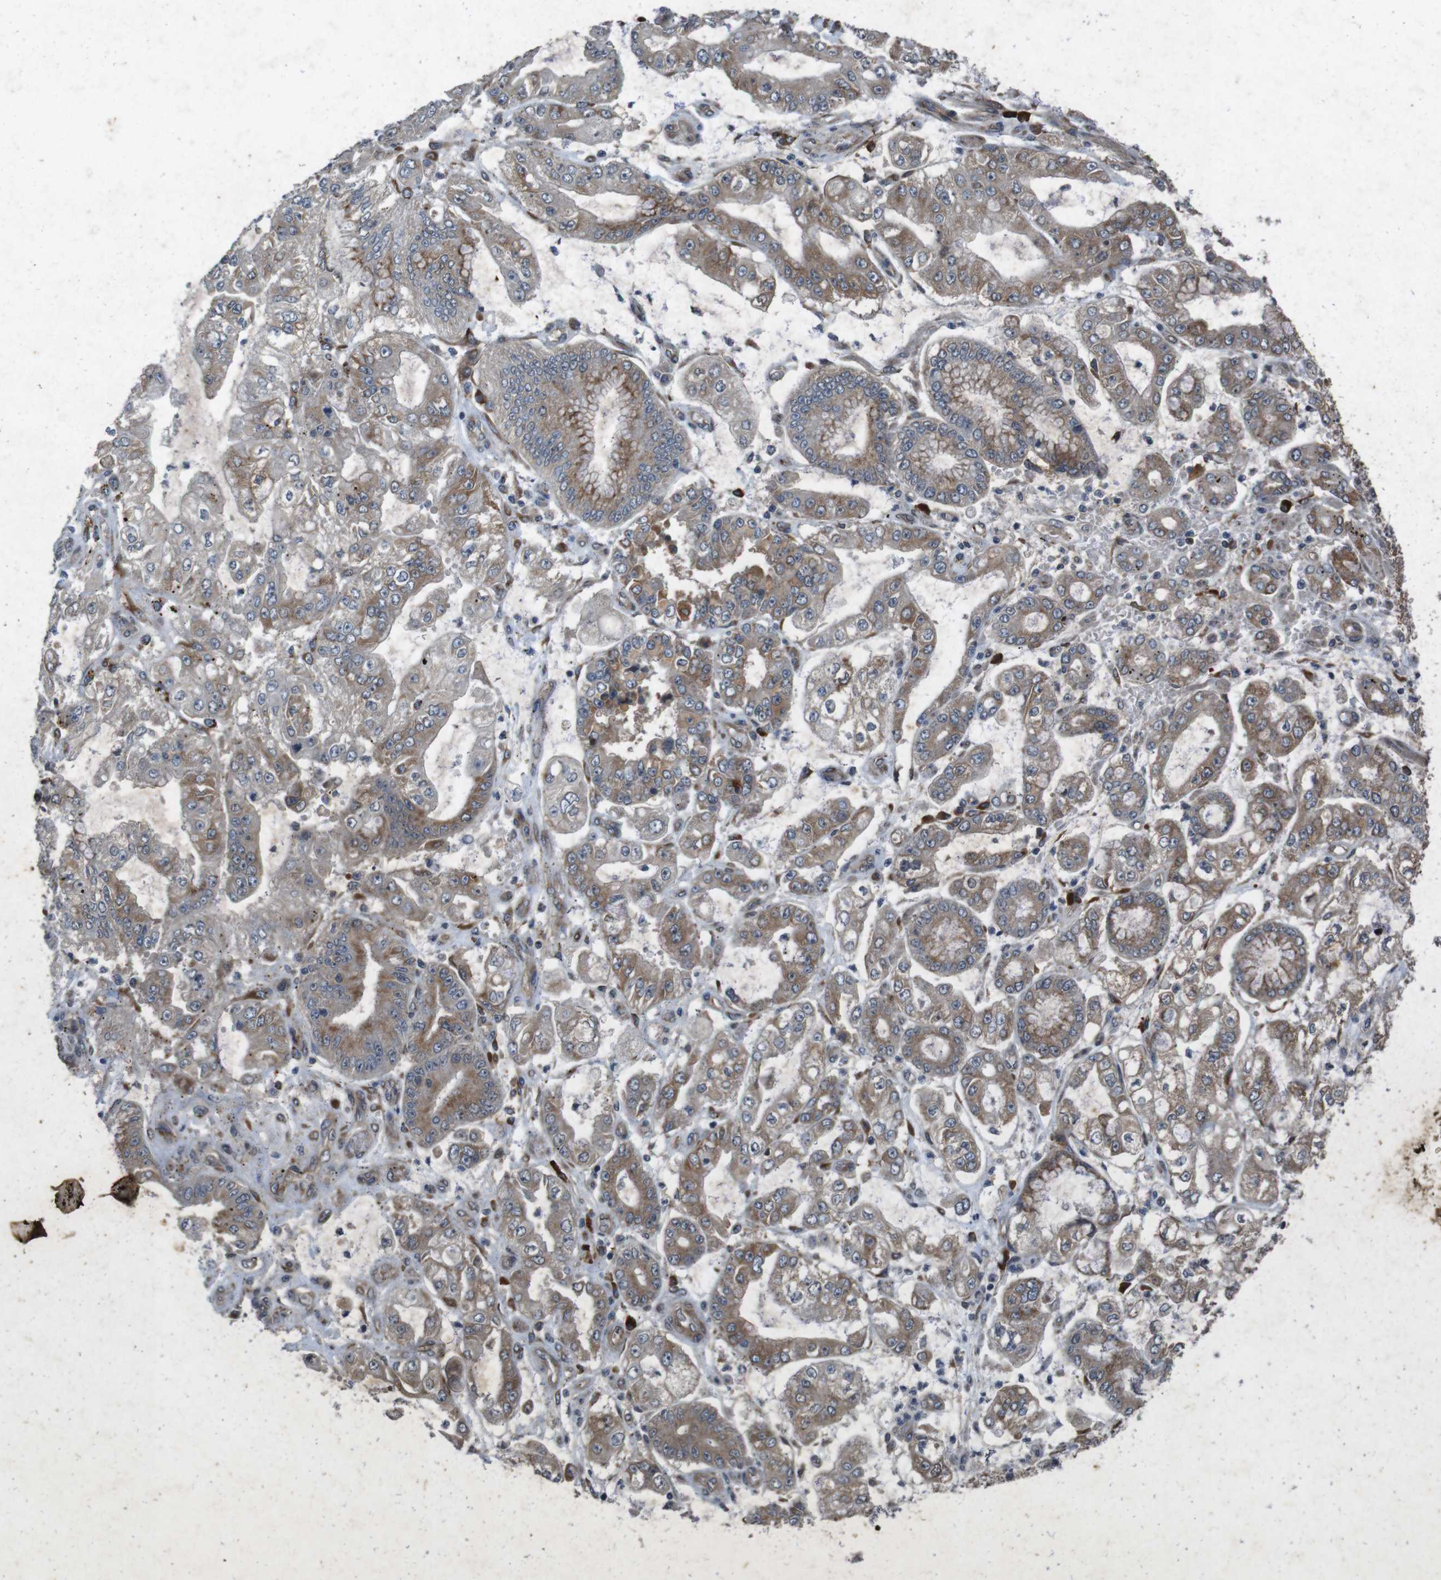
{"staining": {"intensity": "moderate", "quantity": "25%-75%", "location": "cytoplasmic/membranous"}, "tissue": "stomach cancer", "cell_type": "Tumor cells", "image_type": "cancer", "snomed": [{"axis": "morphology", "description": "Adenocarcinoma, NOS"}, {"axis": "topography", "description": "Stomach"}], "caption": "The micrograph displays immunohistochemical staining of stomach cancer. There is moderate cytoplasmic/membranous expression is appreciated in about 25%-75% of tumor cells.", "gene": "FLCN", "patient": {"sex": "male", "age": 76}}